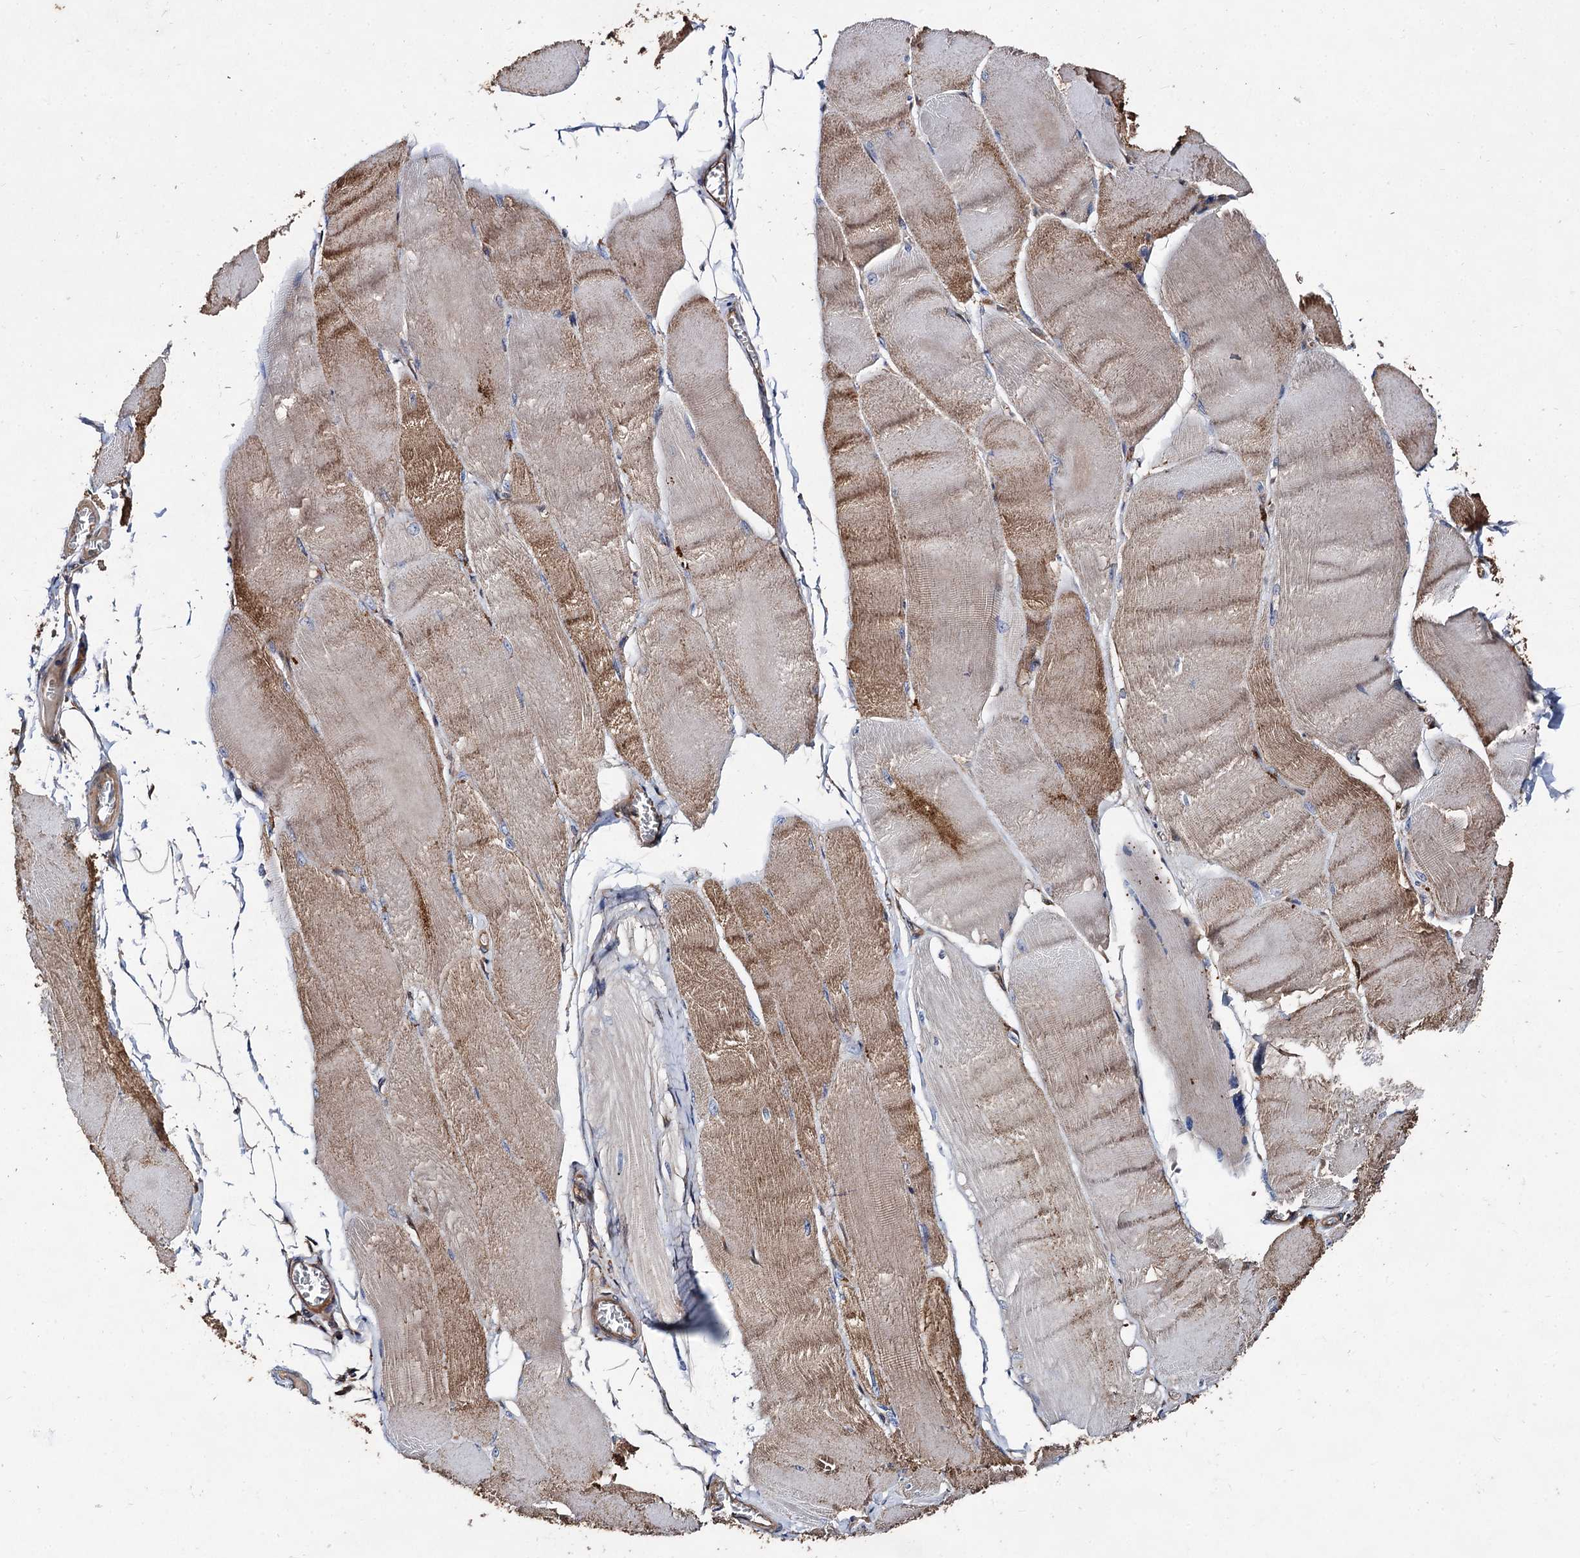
{"staining": {"intensity": "moderate", "quantity": "25%-75%", "location": "cytoplasmic/membranous"}, "tissue": "skeletal muscle", "cell_type": "Myocytes", "image_type": "normal", "snomed": [{"axis": "morphology", "description": "Normal tissue, NOS"}, {"axis": "morphology", "description": "Basal cell carcinoma"}, {"axis": "topography", "description": "Skeletal muscle"}], "caption": "Moderate cytoplasmic/membranous positivity is appreciated in approximately 25%-75% of myocytes in benign skeletal muscle. (Brightfield microscopy of DAB IHC at high magnification).", "gene": "VPS29", "patient": {"sex": "female", "age": 64}}